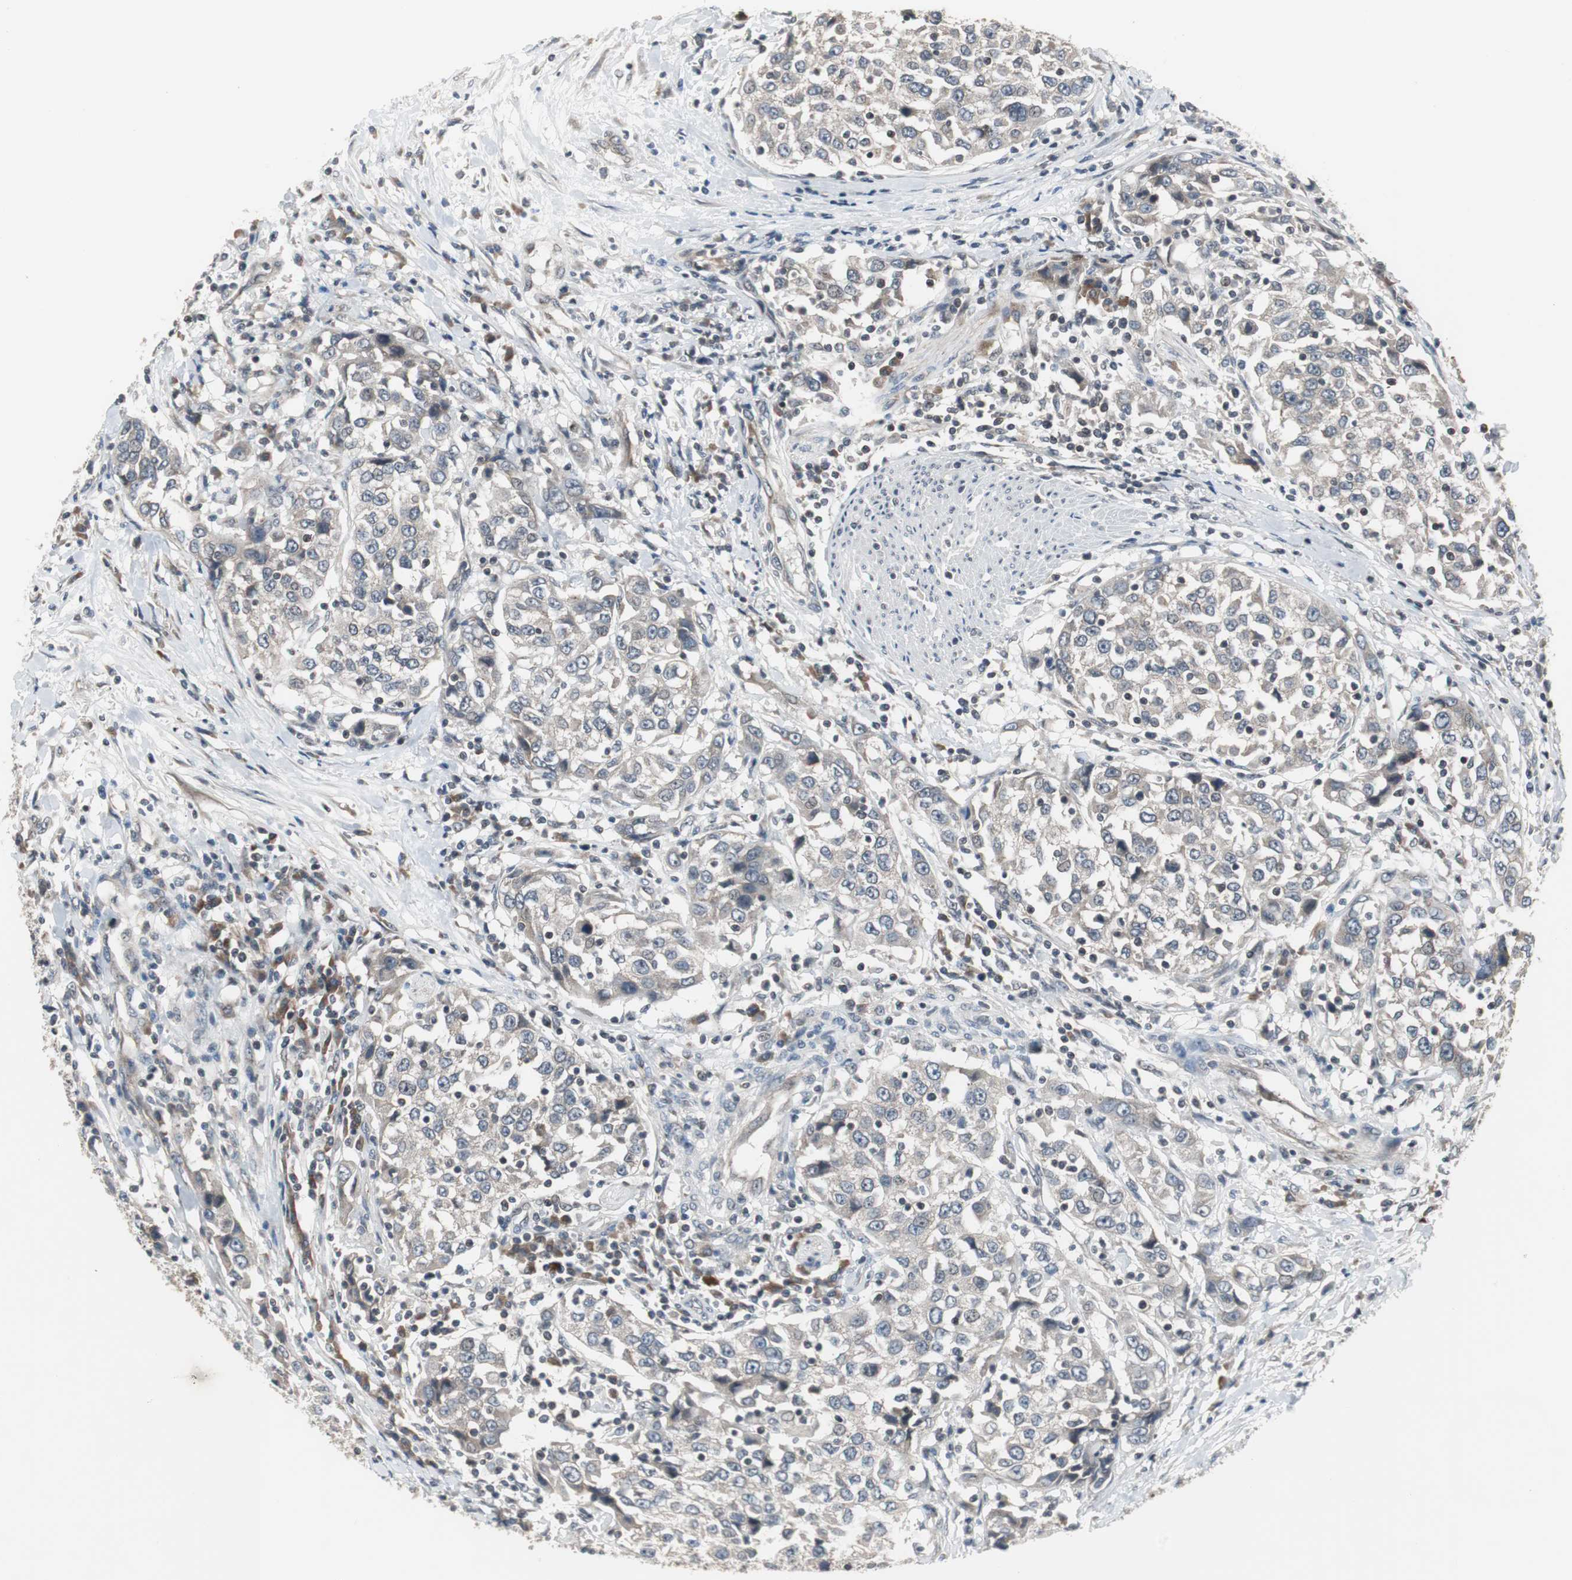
{"staining": {"intensity": "weak", "quantity": "25%-75%", "location": "cytoplasmic/membranous"}, "tissue": "urothelial cancer", "cell_type": "Tumor cells", "image_type": "cancer", "snomed": [{"axis": "morphology", "description": "Urothelial carcinoma, High grade"}, {"axis": "topography", "description": "Urinary bladder"}], "caption": "Immunohistochemistry (DAB) staining of urothelial cancer demonstrates weak cytoplasmic/membranous protein staining in about 25%-75% of tumor cells. (Brightfield microscopy of DAB IHC at high magnification).", "gene": "ZMPSTE24", "patient": {"sex": "female", "age": 80}}